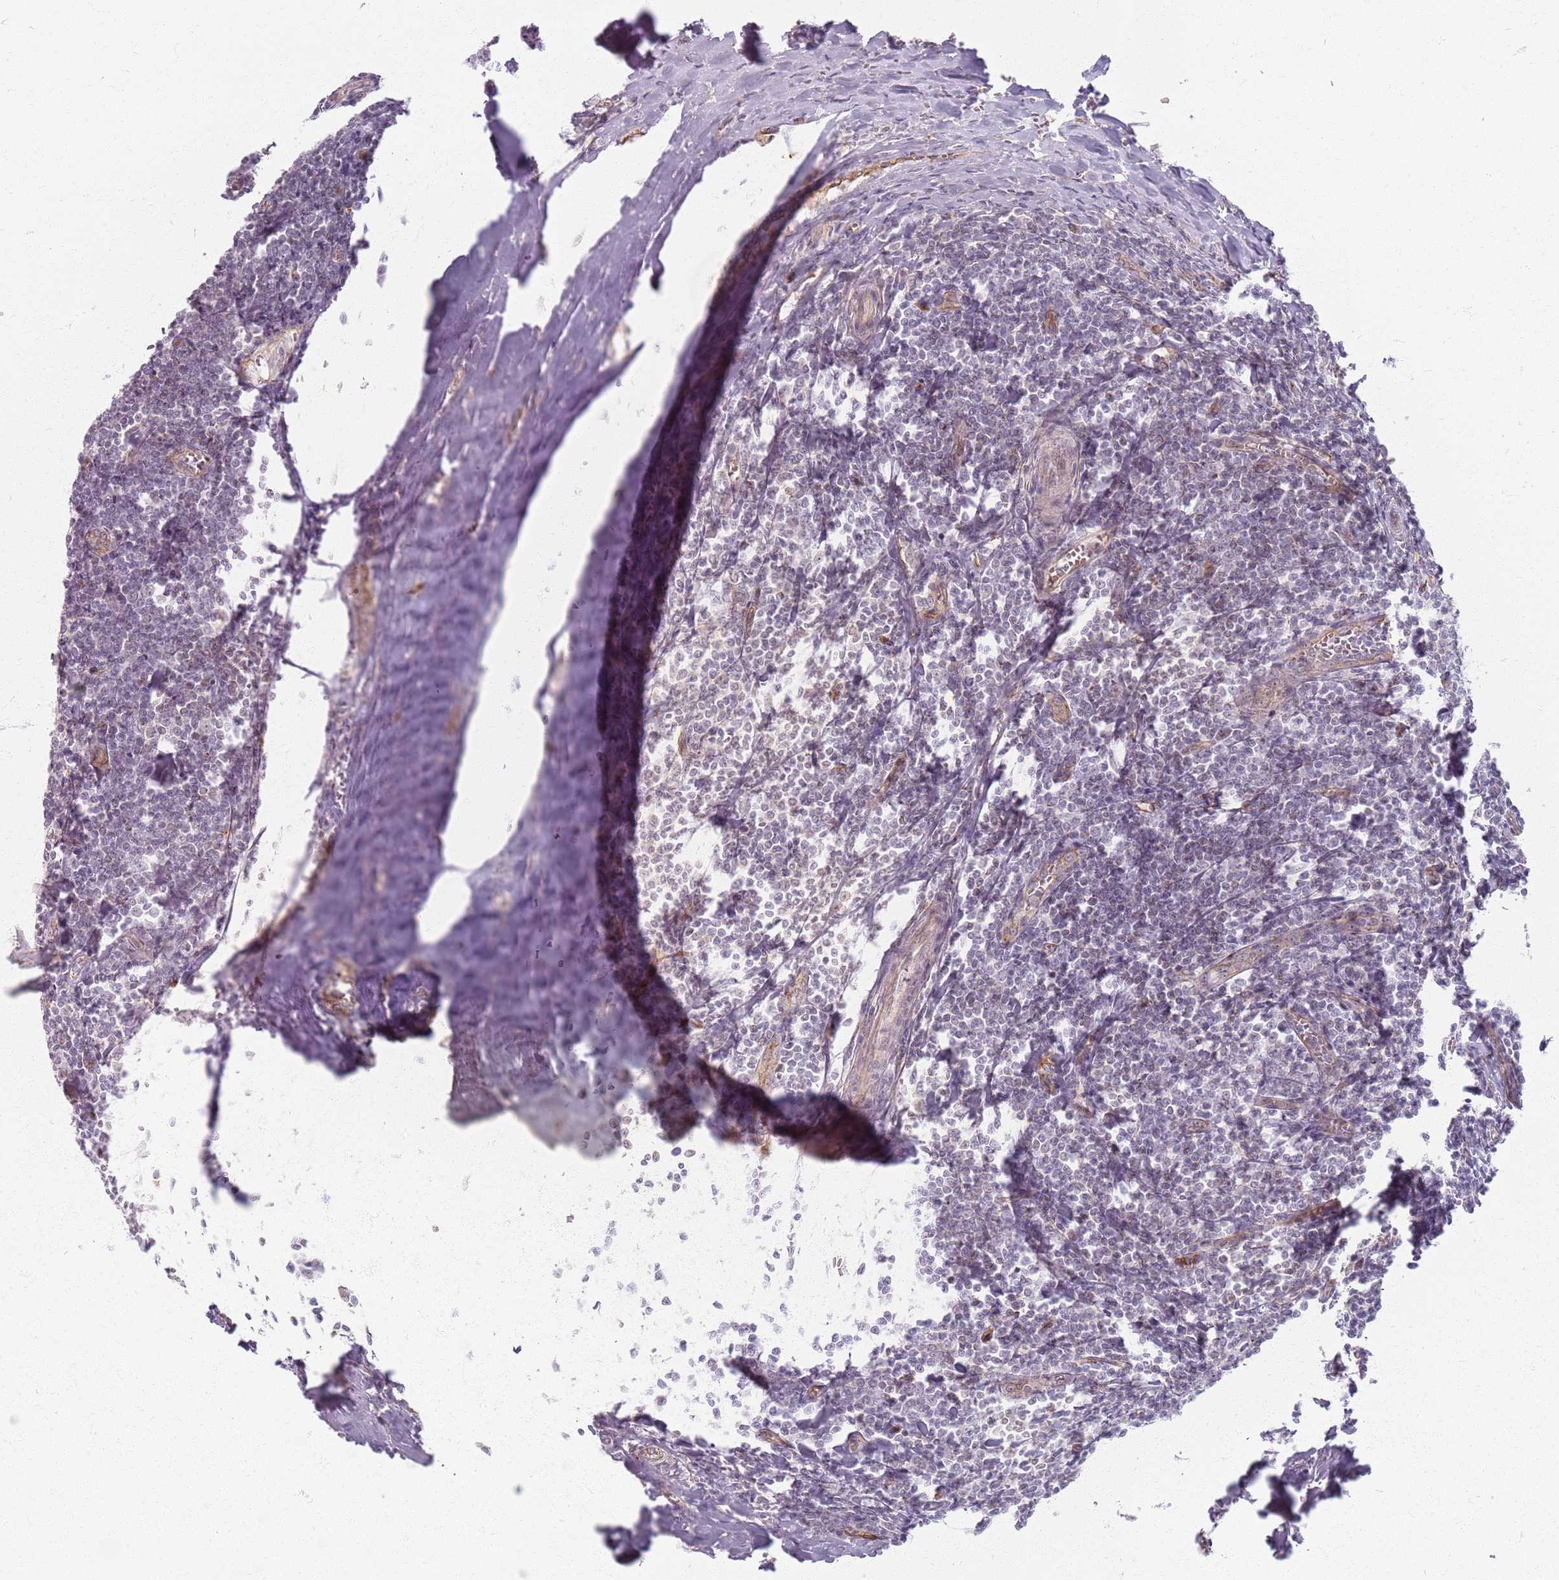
{"staining": {"intensity": "weak", "quantity": "<25%", "location": "nuclear"}, "tissue": "tonsil", "cell_type": "Germinal center cells", "image_type": "normal", "snomed": [{"axis": "morphology", "description": "Normal tissue, NOS"}, {"axis": "topography", "description": "Tonsil"}], "caption": "This is an immunohistochemistry image of benign tonsil. There is no positivity in germinal center cells.", "gene": "KCNA5", "patient": {"sex": "male", "age": 27}}